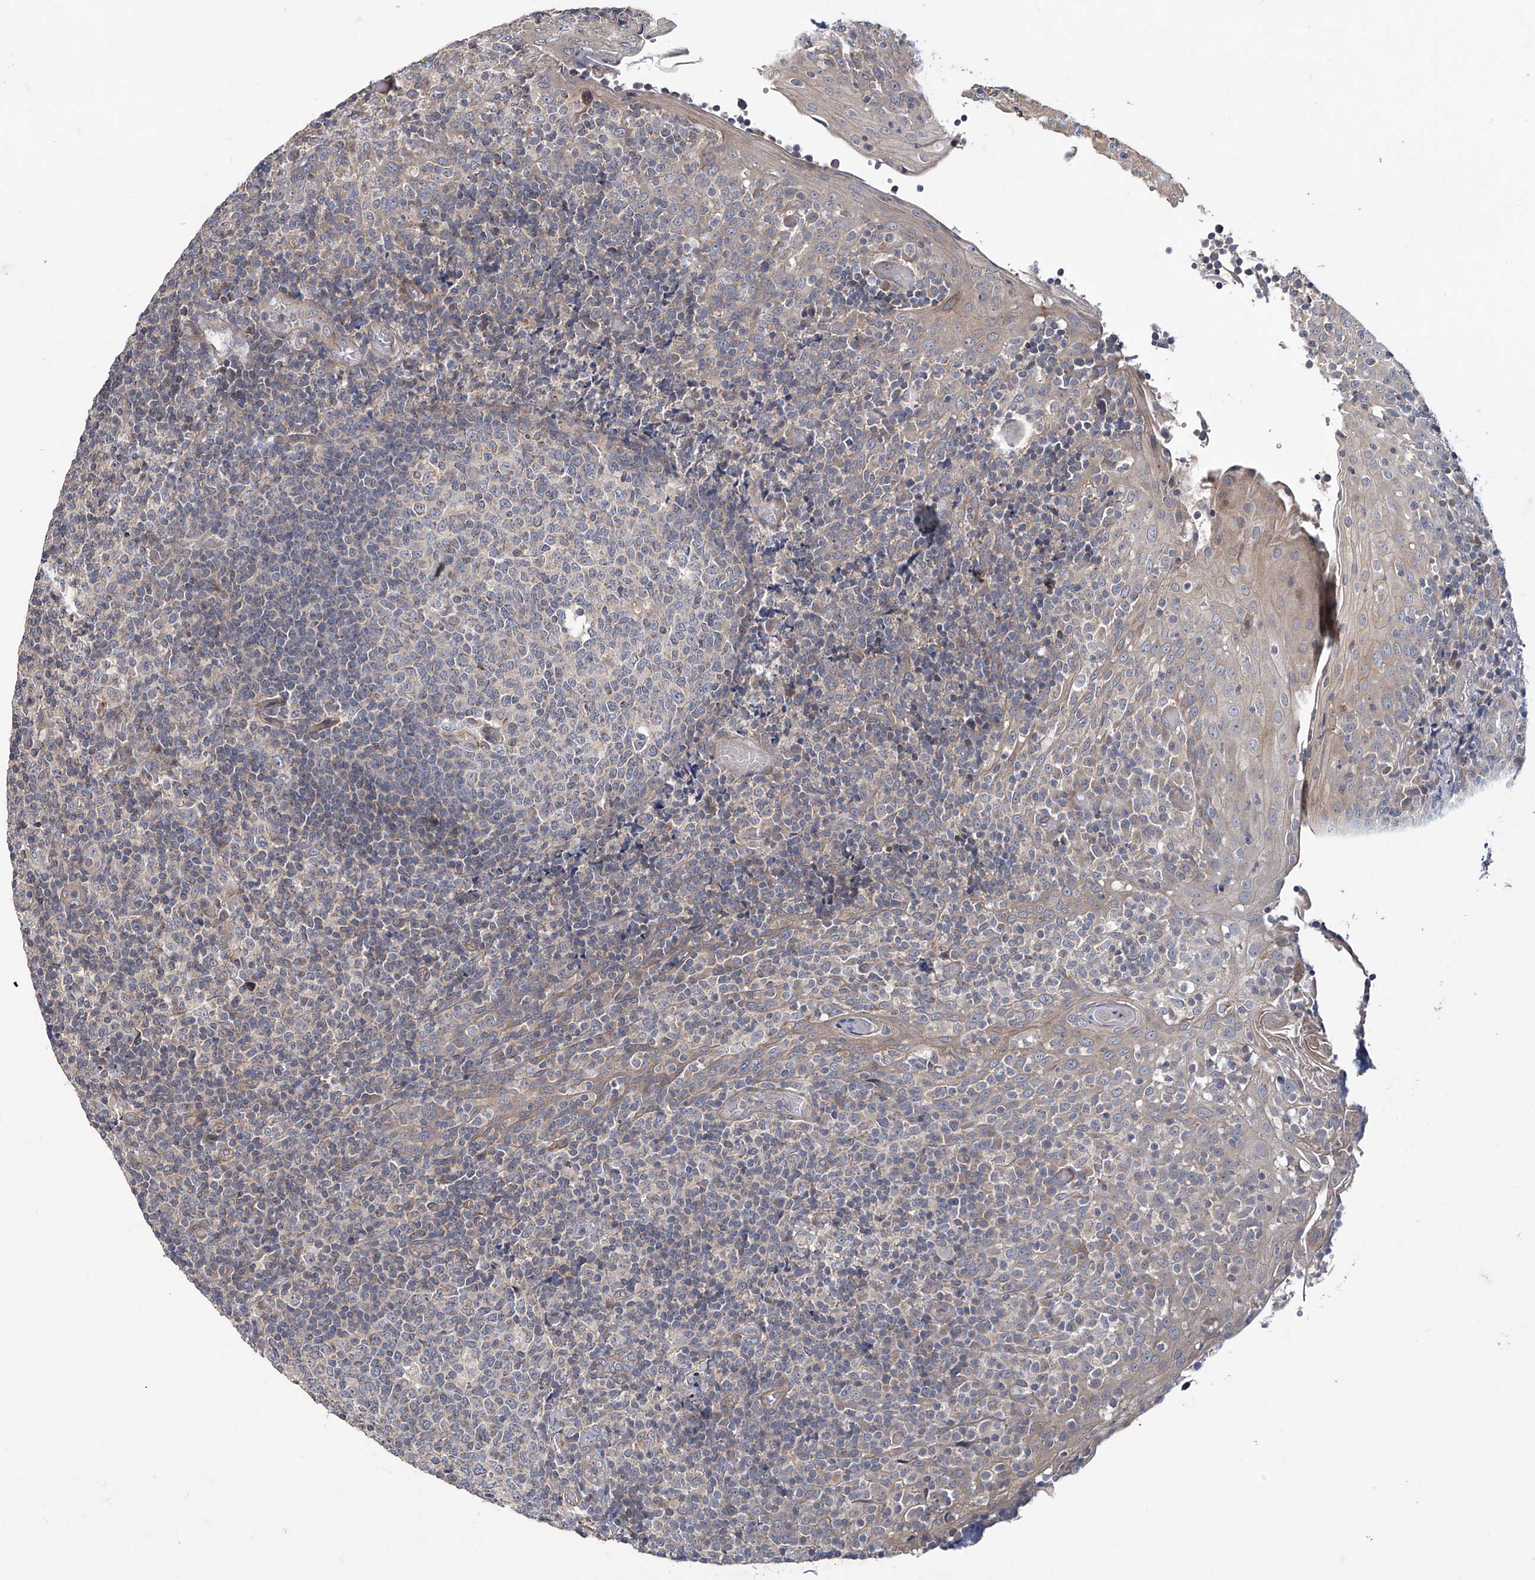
{"staining": {"intensity": "weak", "quantity": "<25%", "location": "cytoplasmic/membranous"}, "tissue": "tonsil", "cell_type": "Germinal center cells", "image_type": "normal", "snomed": [{"axis": "morphology", "description": "Normal tissue, NOS"}, {"axis": "topography", "description": "Tonsil"}], "caption": "Tonsil stained for a protein using immunohistochemistry exhibits no positivity germinal center cells.", "gene": "TRIM60", "patient": {"sex": "female", "age": 19}}